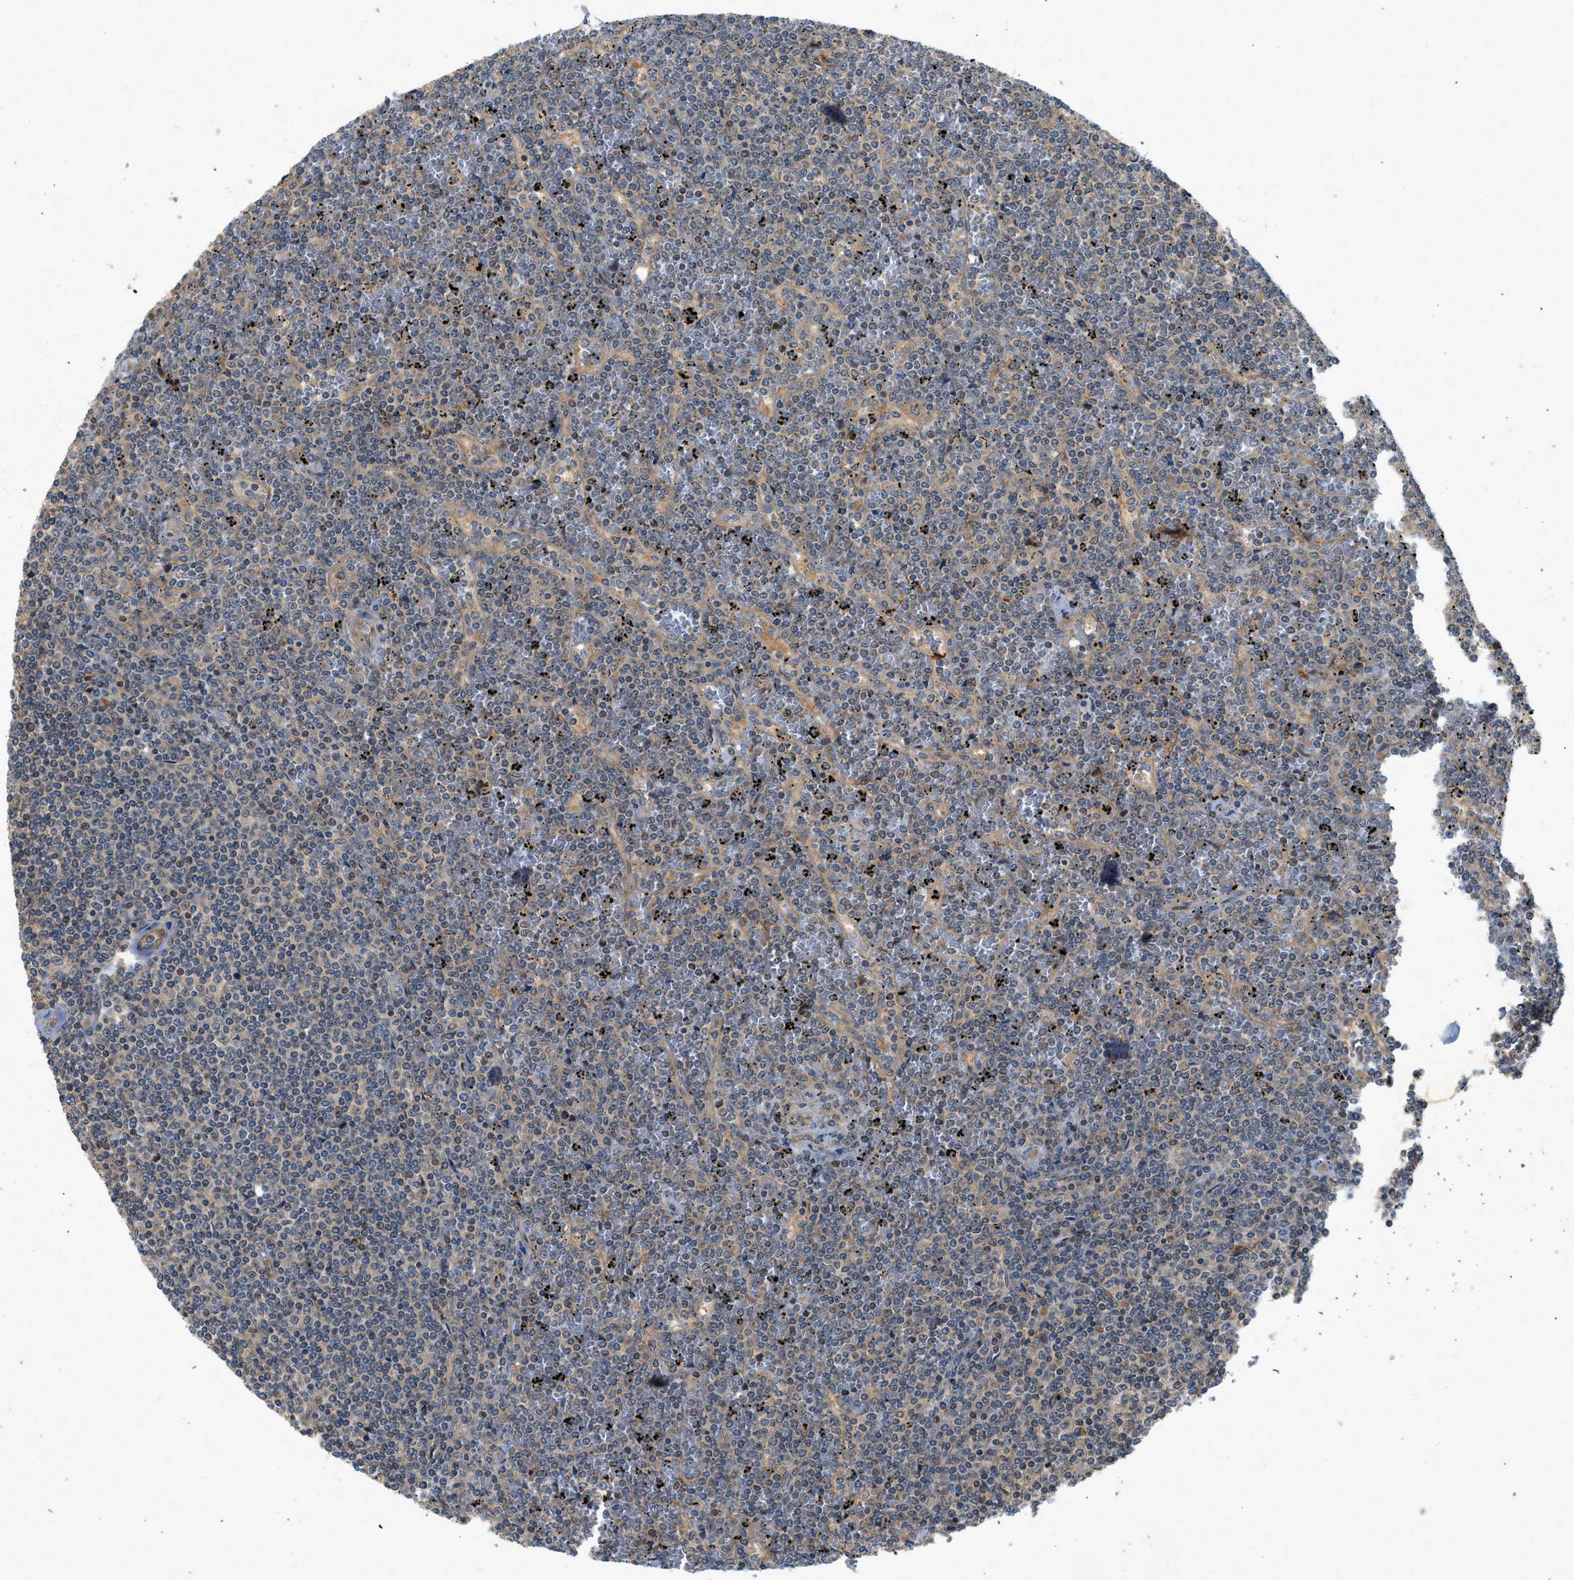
{"staining": {"intensity": "negative", "quantity": "none", "location": "none"}, "tissue": "lymphoma", "cell_type": "Tumor cells", "image_type": "cancer", "snomed": [{"axis": "morphology", "description": "Malignant lymphoma, non-Hodgkin's type, Low grade"}, {"axis": "topography", "description": "Spleen"}], "caption": "This is a image of immunohistochemistry staining of lymphoma, which shows no positivity in tumor cells.", "gene": "GPR31", "patient": {"sex": "female", "age": 19}}